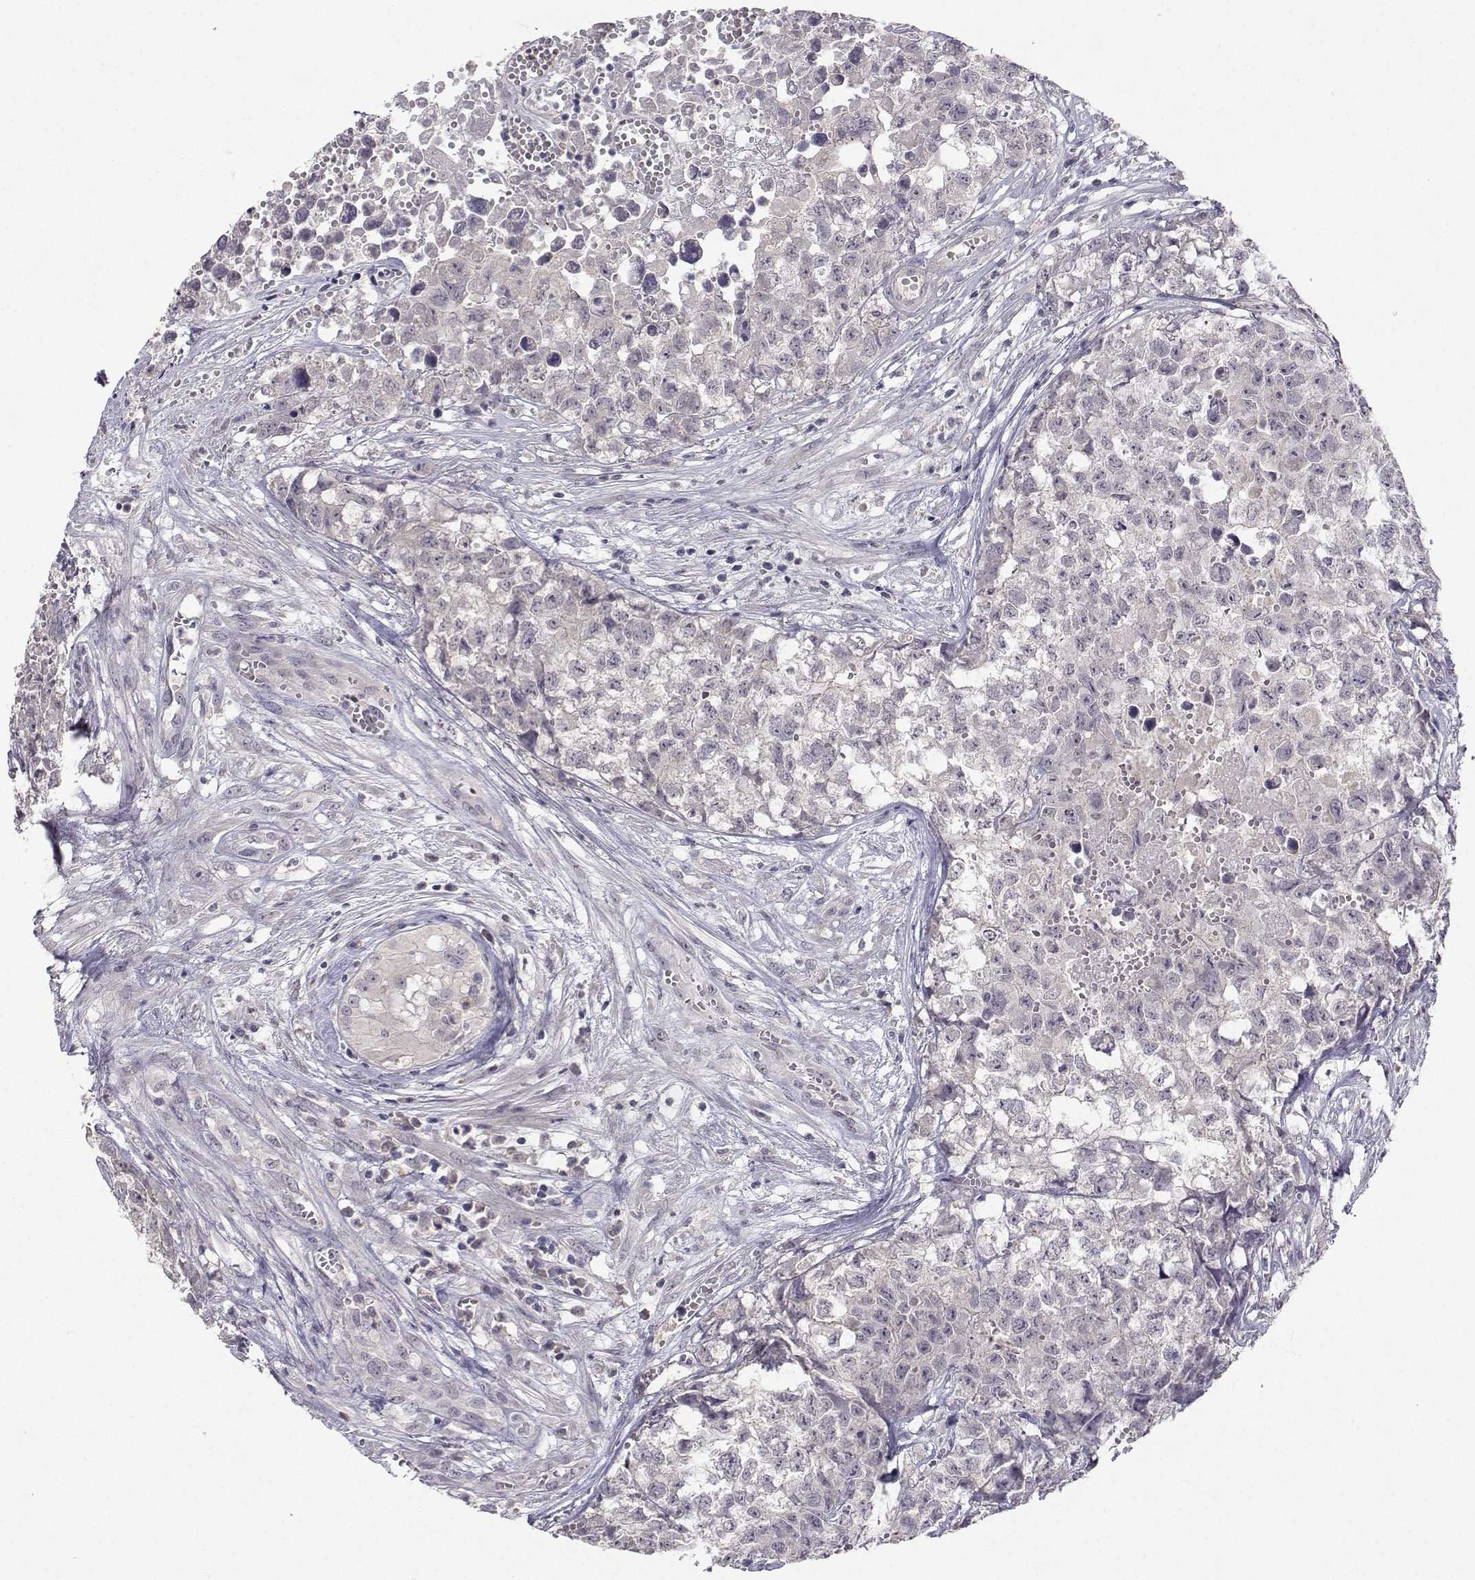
{"staining": {"intensity": "negative", "quantity": "none", "location": "none"}, "tissue": "testis cancer", "cell_type": "Tumor cells", "image_type": "cancer", "snomed": [{"axis": "morphology", "description": "Seminoma, NOS"}, {"axis": "morphology", "description": "Carcinoma, Embryonal, NOS"}, {"axis": "topography", "description": "Testis"}], "caption": "High magnification brightfield microscopy of seminoma (testis) stained with DAB (3,3'-diaminobenzidine) (brown) and counterstained with hematoxylin (blue): tumor cells show no significant staining. The staining is performed using DAB brown chromogen with nuclei counter-stained in using hematoxylin.", "gene": "SLC6A3", "patient": {"sex": "male", "age": 22}}